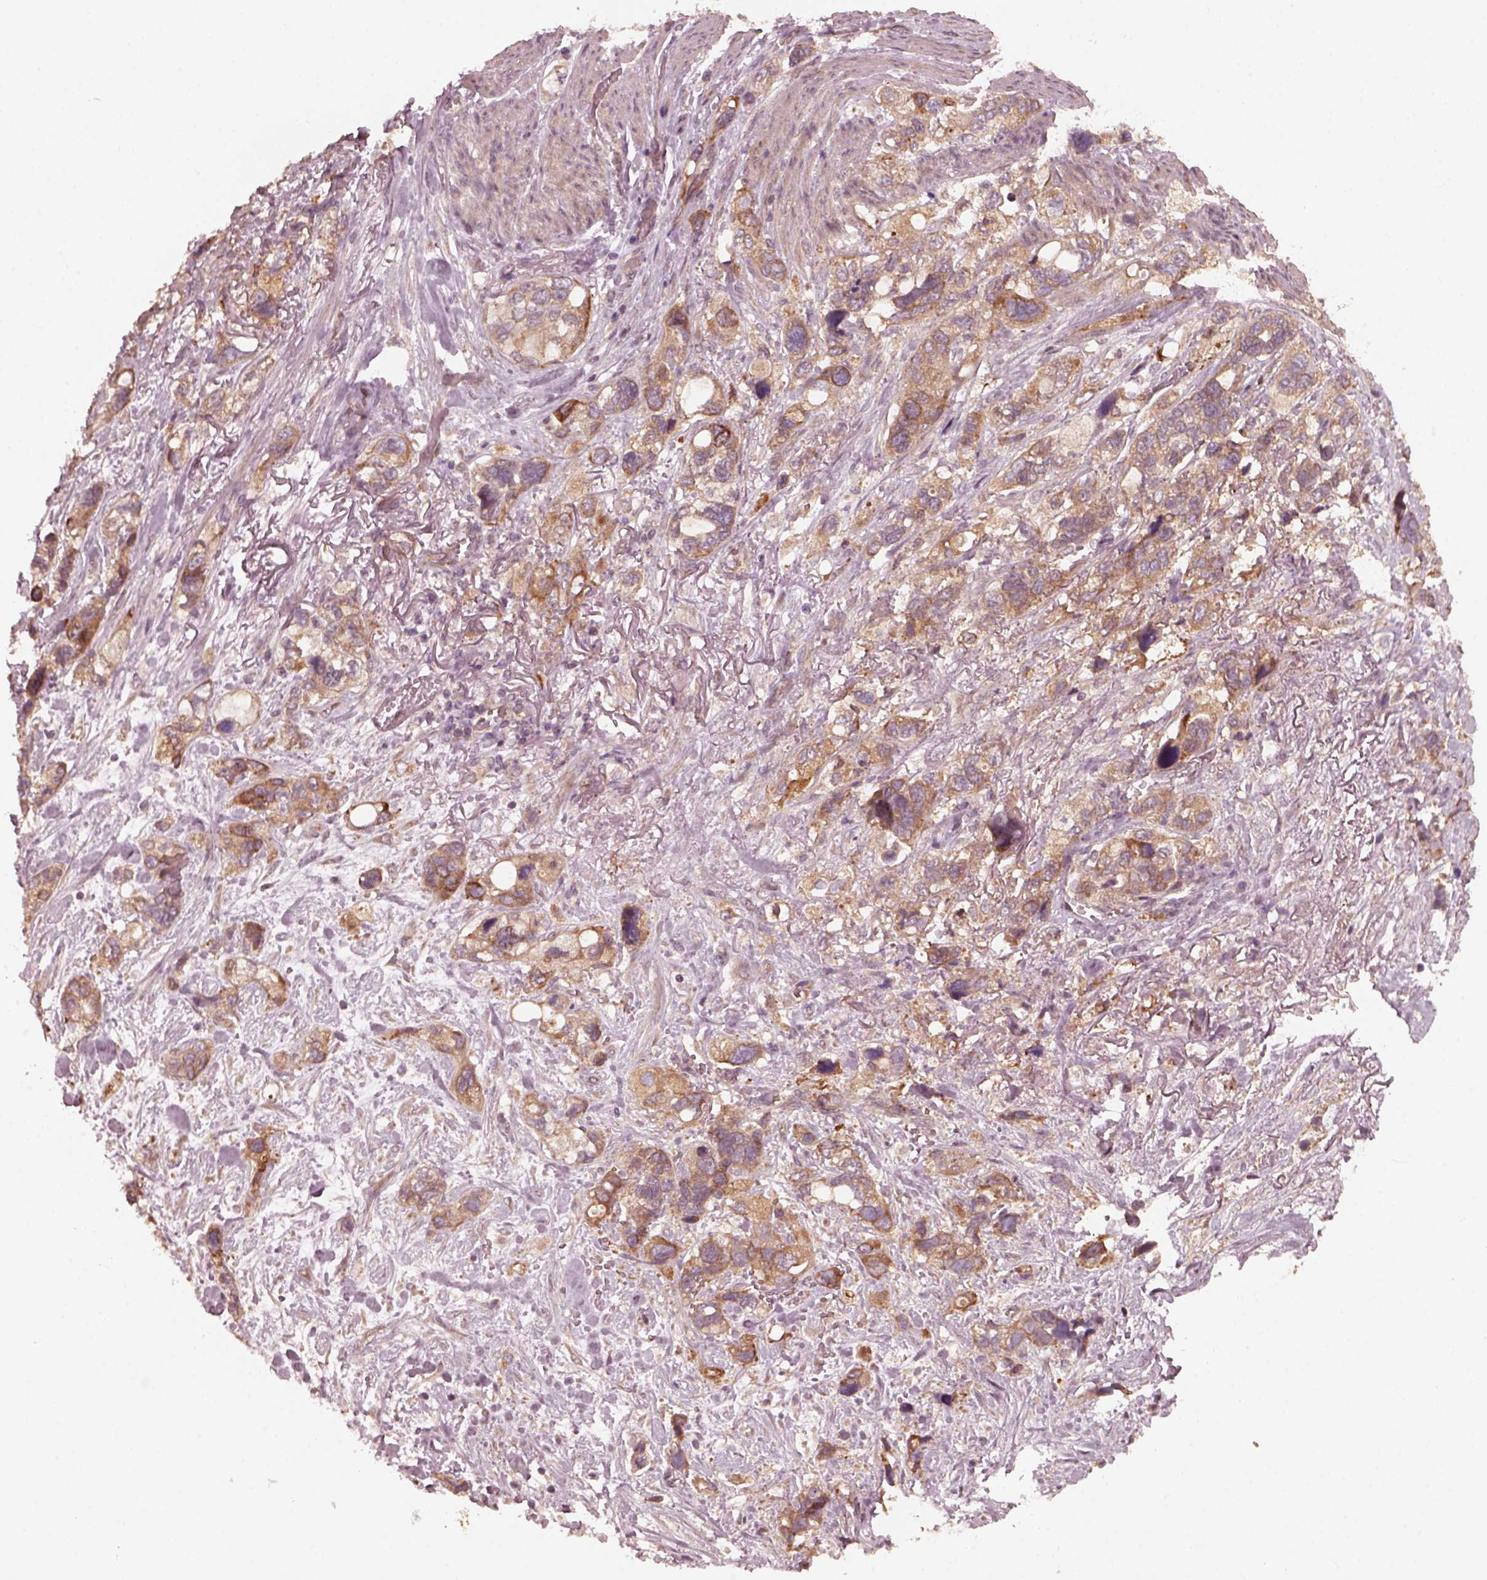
{"staining": {"intensity": "weak", "quantity": ">75%", "location": "cytoplasmic/membranous"}, "tissue": "stomach cancer", "cell_type": "Tumor cells", "image_type": "cancer", "snomed": [{"axis": "morphology", "description": "Adenocarcinoma, NOS"}, {"axis": "topography", "description": "Stomach, upper"}], "caption": "Human stomach adenocarcinoma stained with a brown dye shows weak cytoplasmic/membranous positive positivity in approximately >75% of tumor cells.", "gene": "FAF2", "patient": {"sex": "female", "age": 81}}